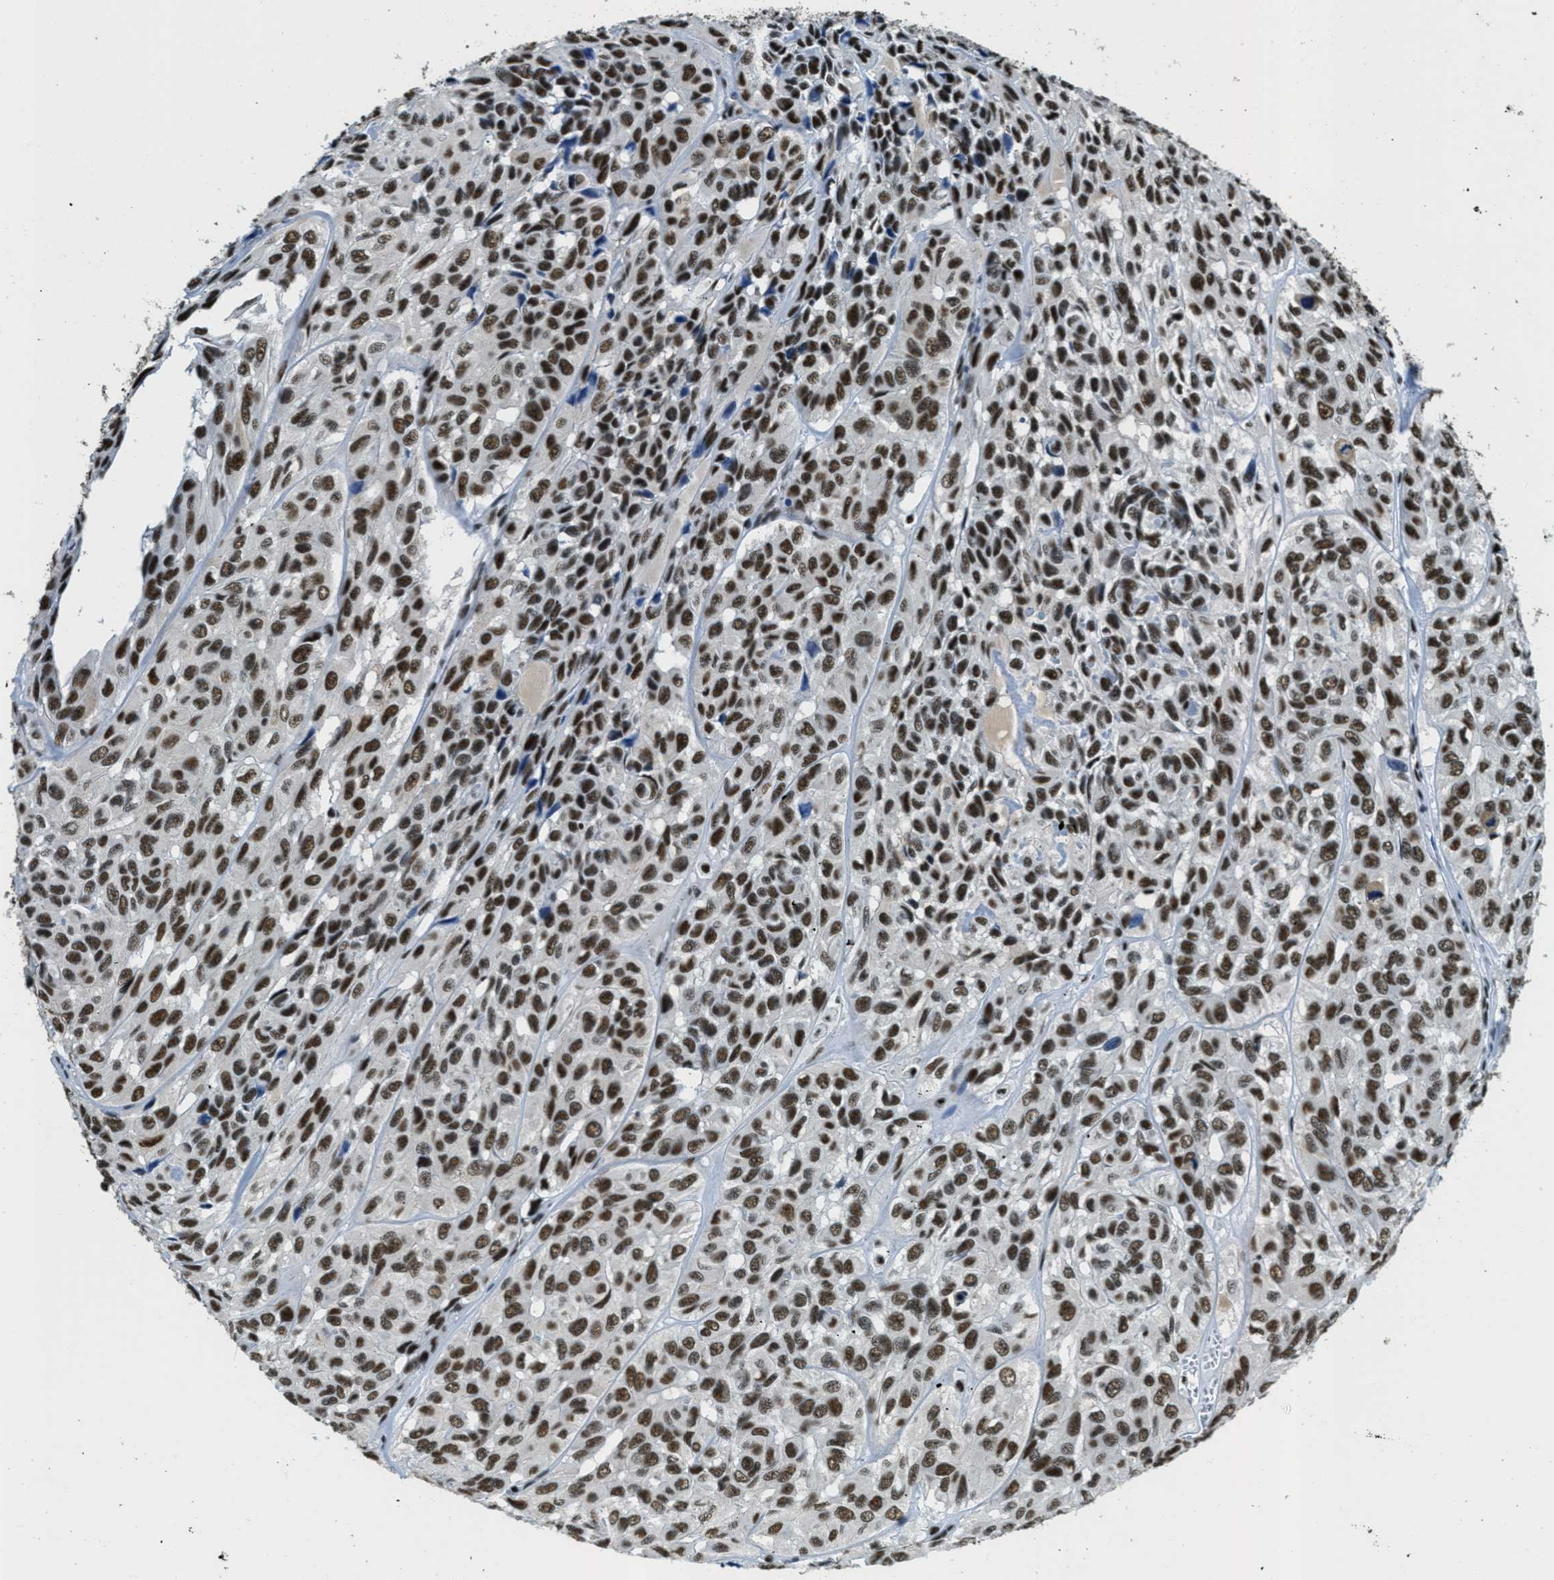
{"staining": {"intensity": "strong", "quantity": ">75%", "location": "nuclear"}, "tissue": "head and neck cancer", "cell_type": "Tumor cells", "image_type": "cancer", "snomed": [{"axis": "morphology", "description": "Adenocarcinoma, NOS"}, {"axis": "topography", "description": "Salivary gland, NOS"}, {"axis": "topography", "description": "Head-Neck"}], "caption": "Immunohistochemical staining of human head and neck adenocarcinoma reveals strong nuclear protein expression in approximately >75% of tumor cells.", "gene": "SSB", "patient": {"sex": "female", "age": 76}}